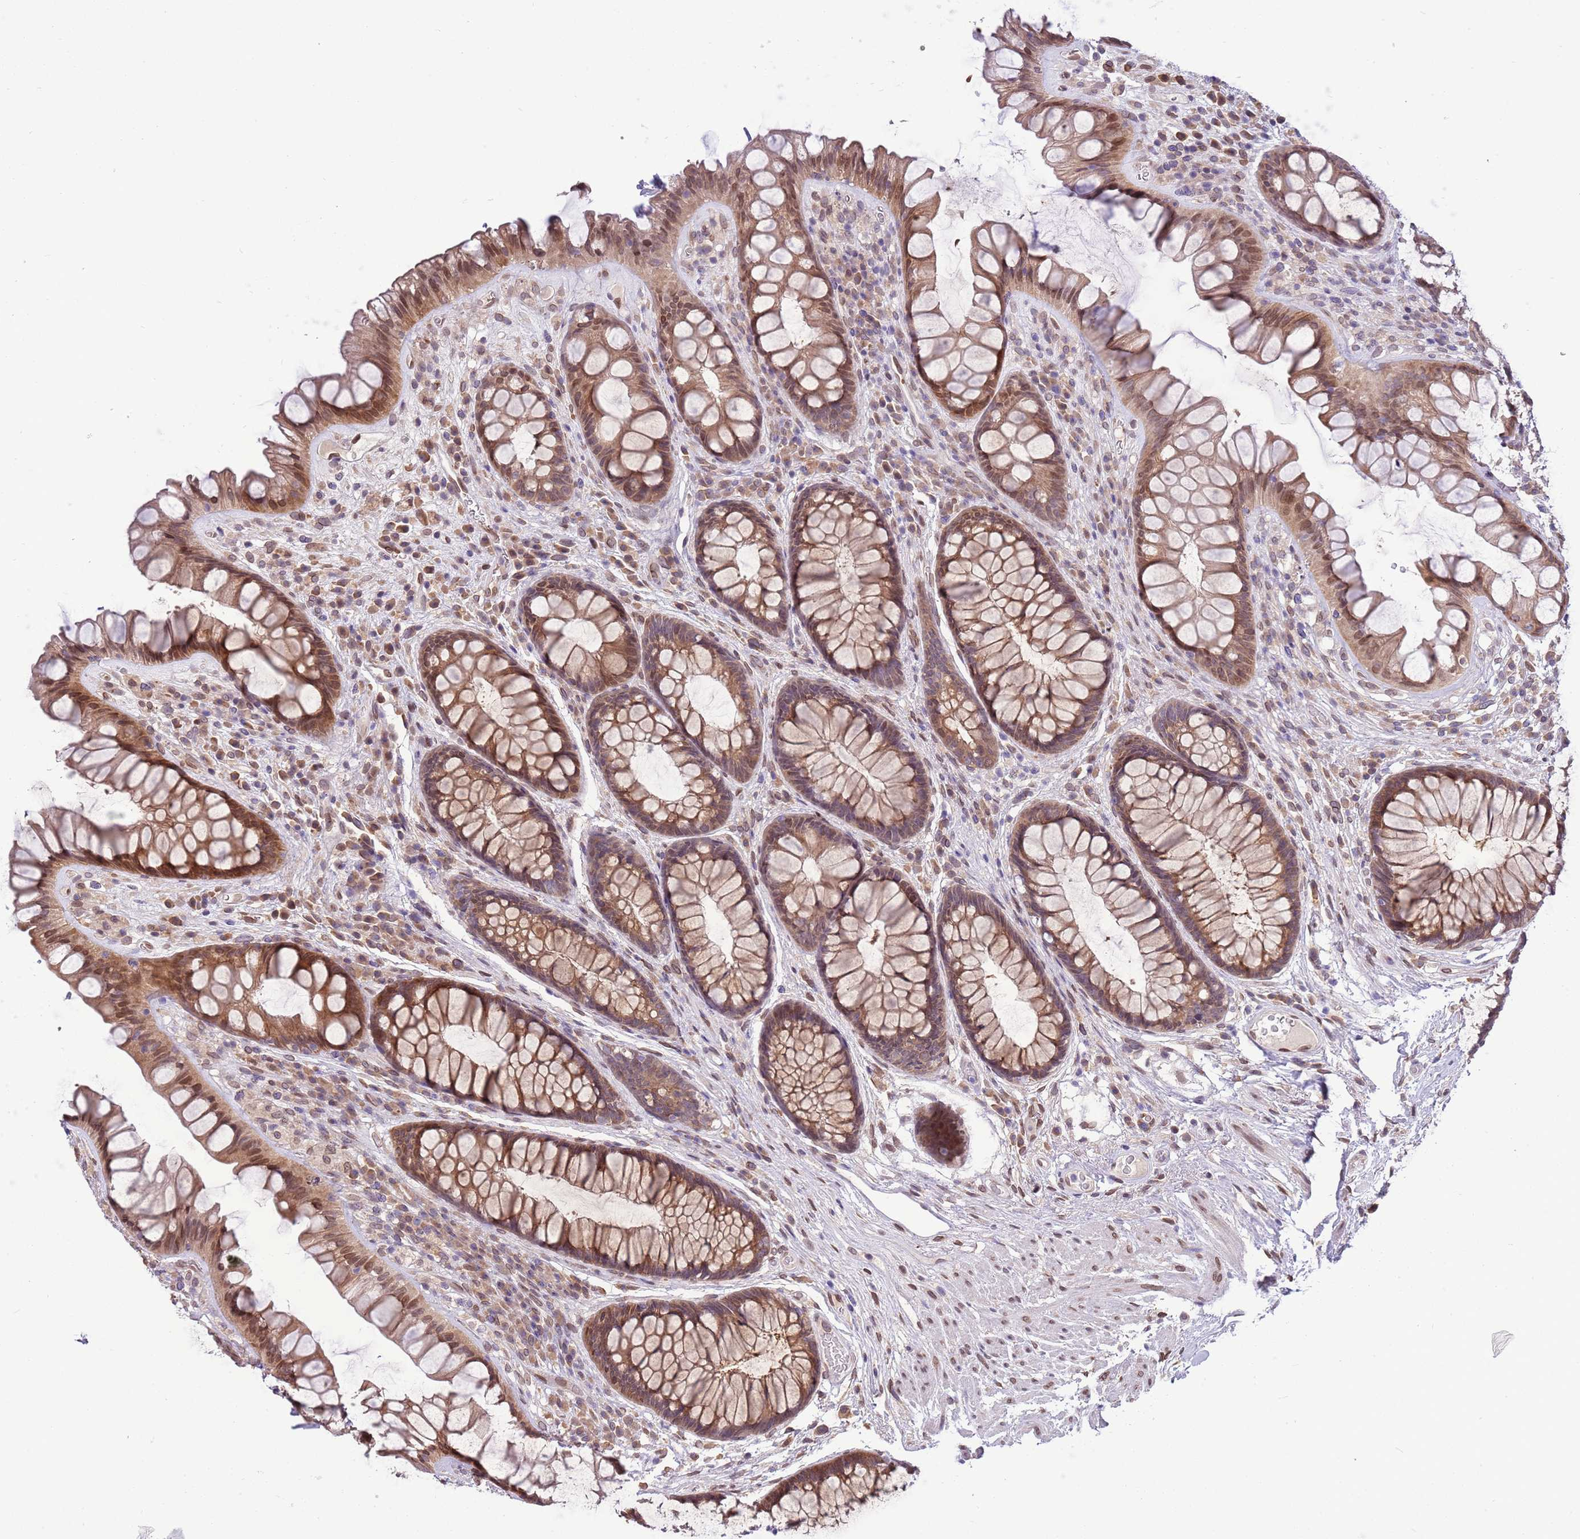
{"staining": {"intensity": "moderate", "quantity": ">75%", "location": "cytoplasmic/membranous,nuclear"}, "tissue": "rectum", "cell_type": "Glandular cells", "image_type": "normal", "snomed": [{"axis": "morphology", "description": "Normal tissue, NOS"}, {"axis": "topography", "description": "Rectum"}], "caption": "High-power microscopy captured an immunohistochemistry (IHC) image of unremarkable rectum, revealing moderate cytoplasmic/membranous,nuclear staining in approximately >75% of glandular cells.", "gene": "ZNF665", "patient": {"sex": "male", "age": 74}}